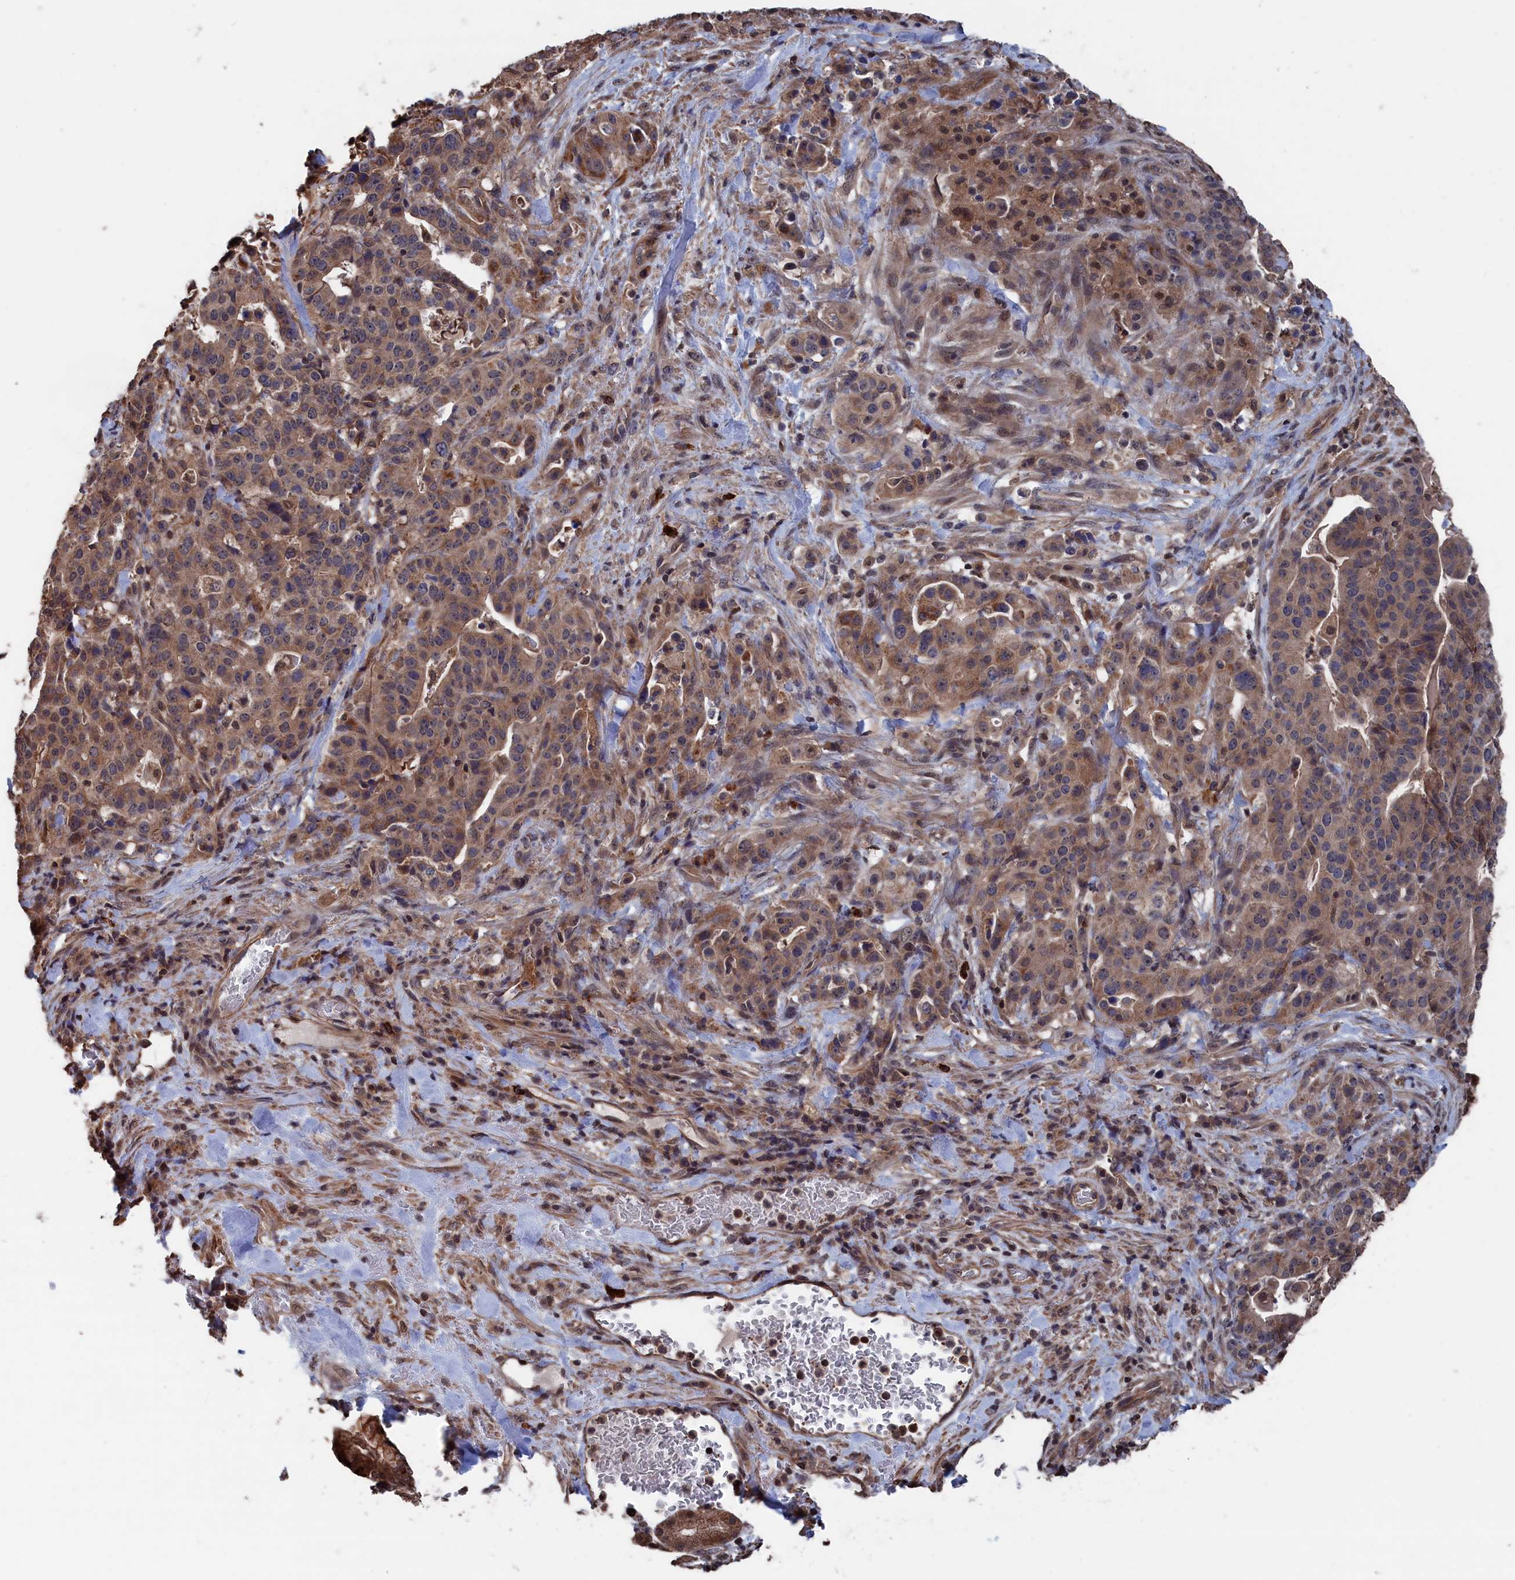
{"staining": {"intensity": "moderate", "quantity": ">75%", "location": "cytoplasmic/membranous"}, "tissue": "stomach cancer", "cell_type": "Tumor cells", "image_type": "cancer", "snomed": [{"axis": "morphology", "description": "Adenocarcinoma, NOS"}, {"axis": "topography", "description": "Stomach"}], "caption": "Tumor cells reveal moderate cytoplasmic/membranous staining in about >75% of cells in stomach cancer.", "gene": "PDE12", "patient": {"sex": "male", "age": 48}}